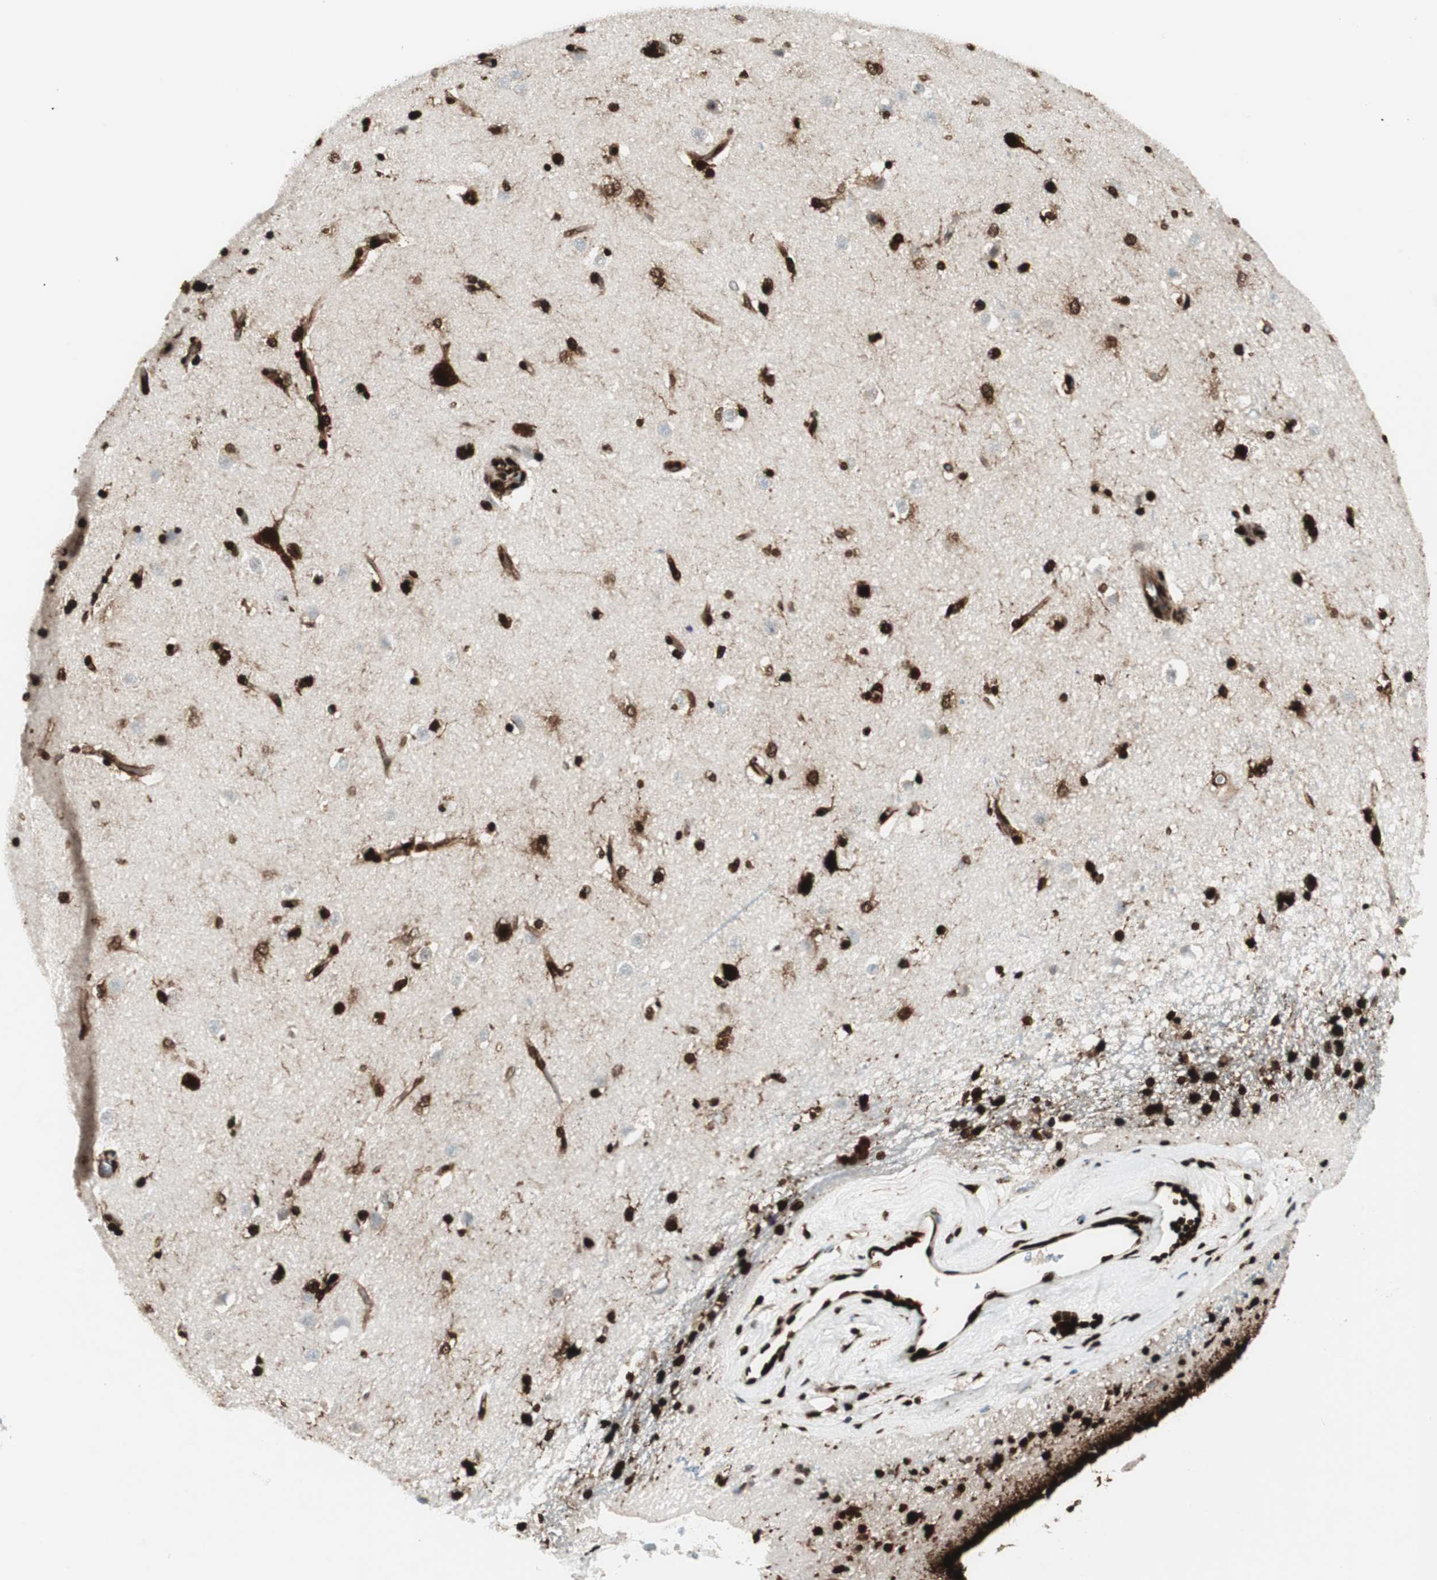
{"staining": {"intensity": "strong", "quantity": ">75%", "location": "nuclear"}, "tissue": "caudate", "cell_type": "Glial cells", "image_type": "normal", "snomed": [{"axis": "morphology", "description": "Normal tissue, NOS"}, {"axis": "topography", "description": "Lateral ventricle wall"}], "caption": "Immunohistochemical staining of benign caudate reveals high levels of strong nuclear staining in approximately >75% of glial cells. (IHC, brightfield microscopy, high magnification).", "gene": "EWSR1", "patient": {"sex": "female", "age": 19}}